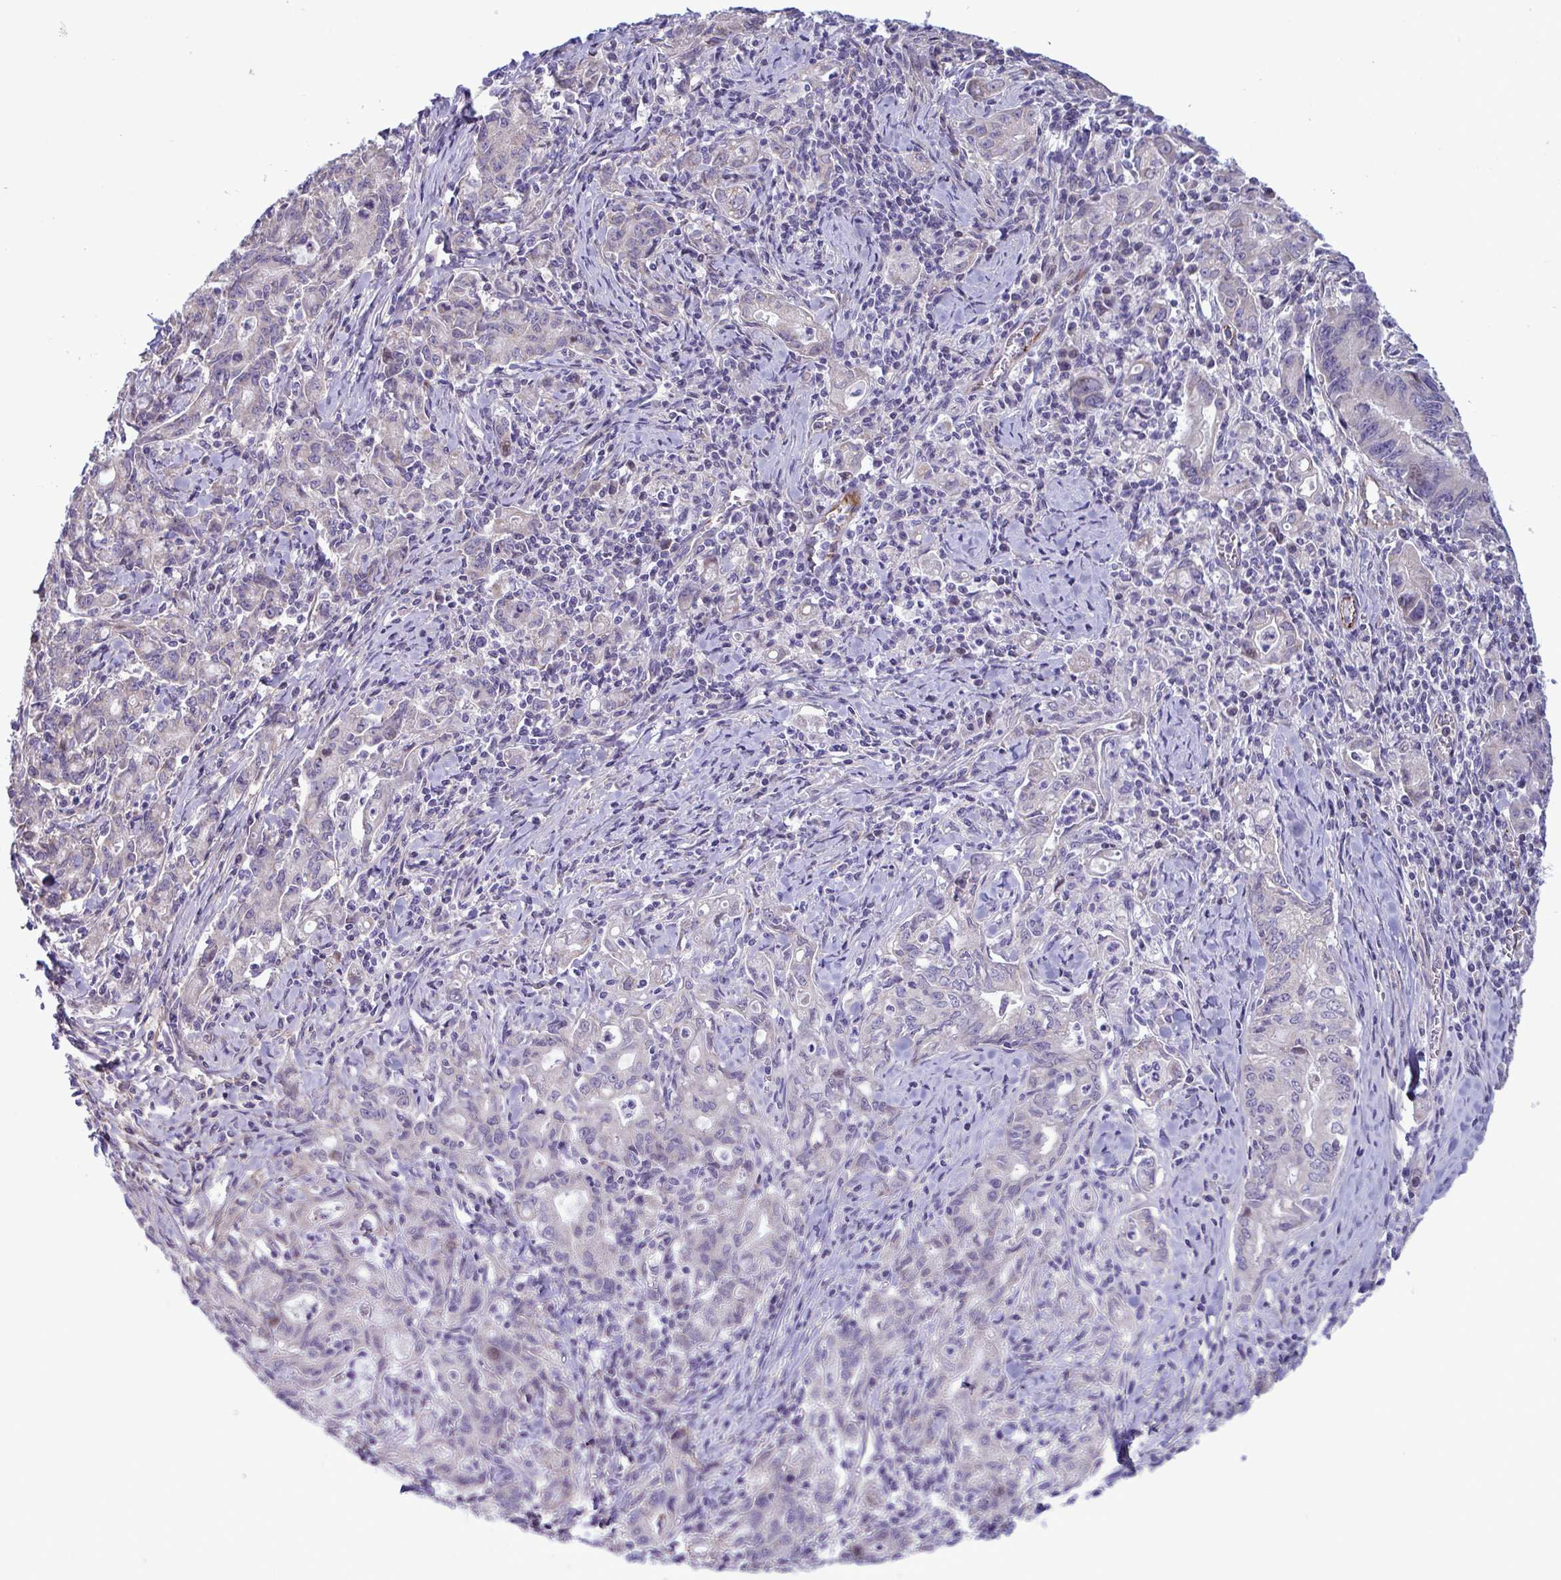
{"staining": {"intensity": "negative", "quantity": "none", "location": "none"}, "tissue": "stomach cancer", "cell_type": "Tumor cells", "image_type": "cancer", "snomed": [{"axis": "morphology", "description": "Adenocarcinoma, NOS"}, {"axis": "topography", "description": "Stomach, upper"}], "caption": "Tumor cells are negative for protein expression in human adenocarcinoma (stomach).", "gene": "IL37", "patient": {"sex": "female", "age": 79}}